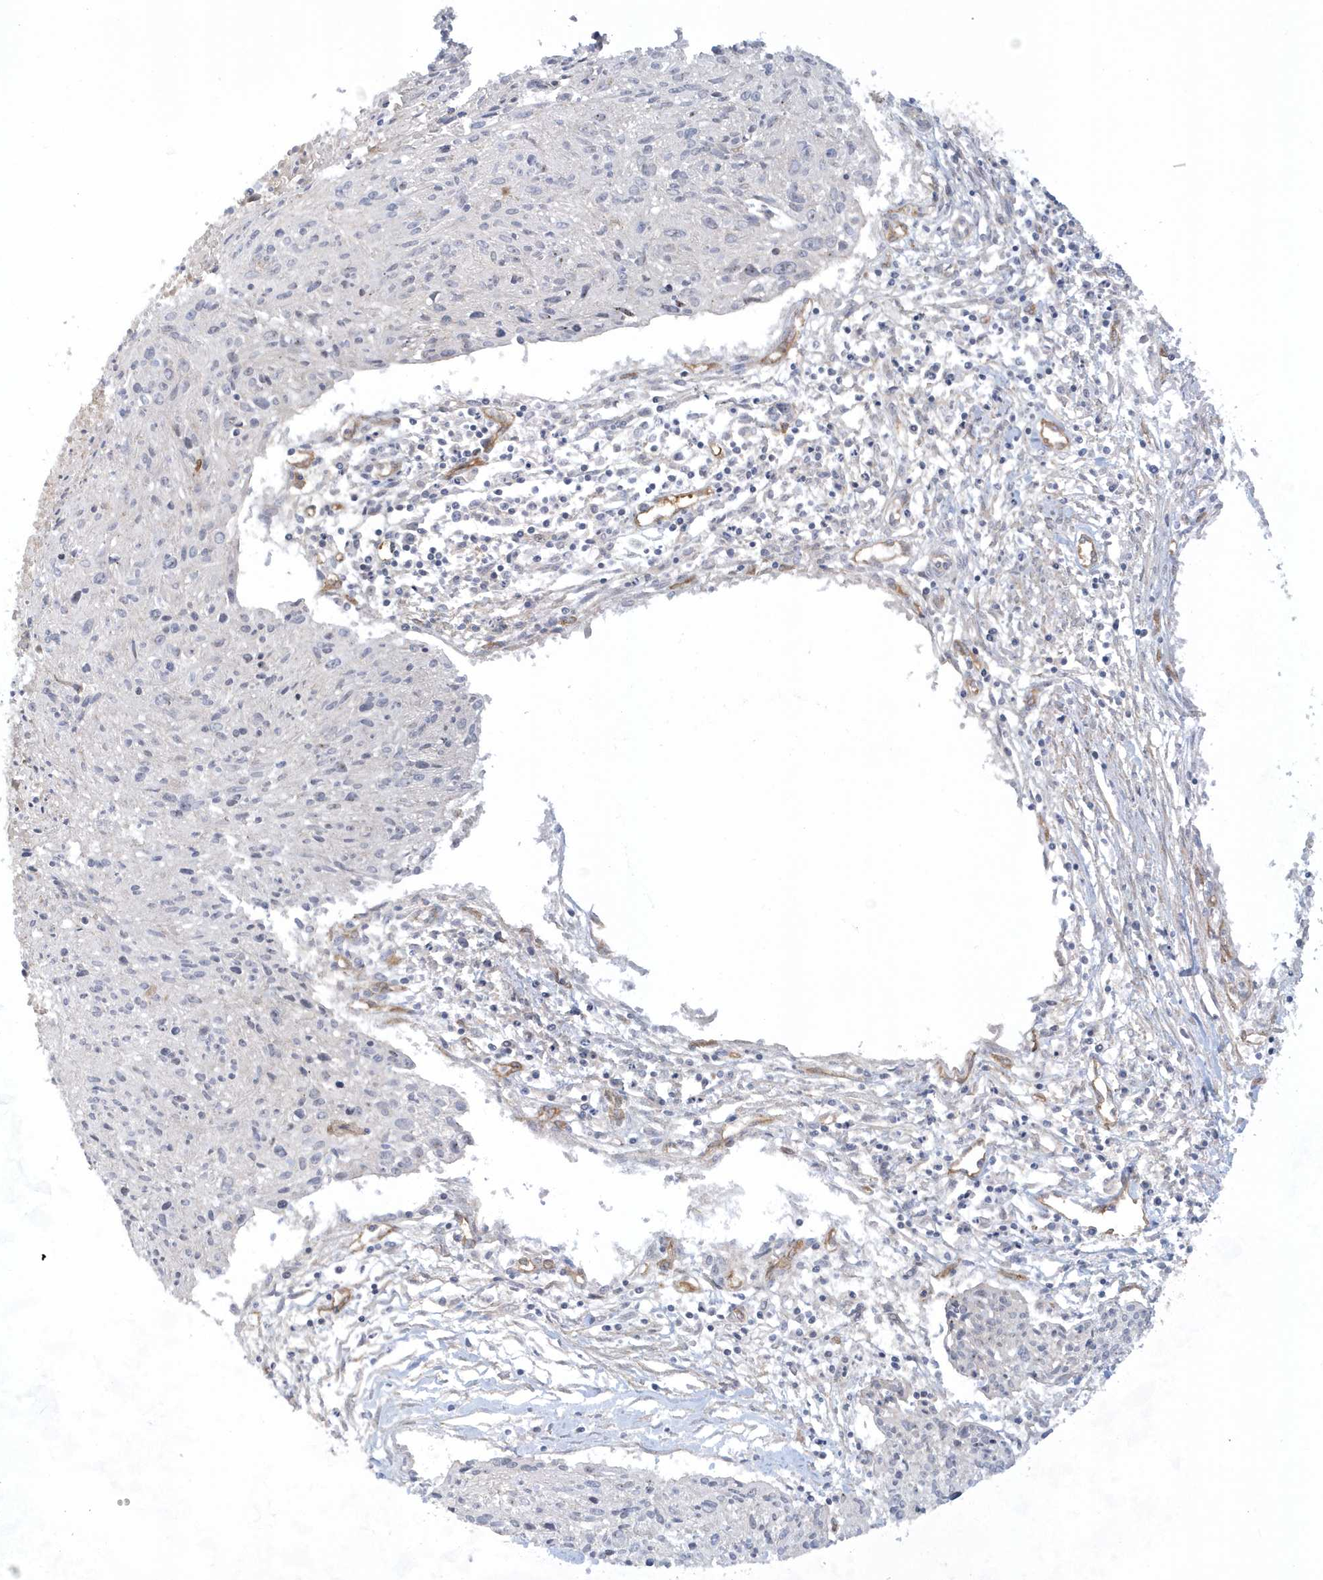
{"staining": {"intensity": "negative", "quantity": "none", "location": "none"}, "tissue": "cervical cancer", "cell_type": "Tumor cells", "image_type": "cancer", "snomed": [{"axis": "morphology", "description": "Squamous cell carcinoma, NOS"}, {"axis": "topography", "description": "Cervix"}], "caption": "Immunohistochemical staining of cervical cancer displays no significant positivity in tumor cells.", "gene": "RAI14", "patient": {"sex": "female", "age": 51}}